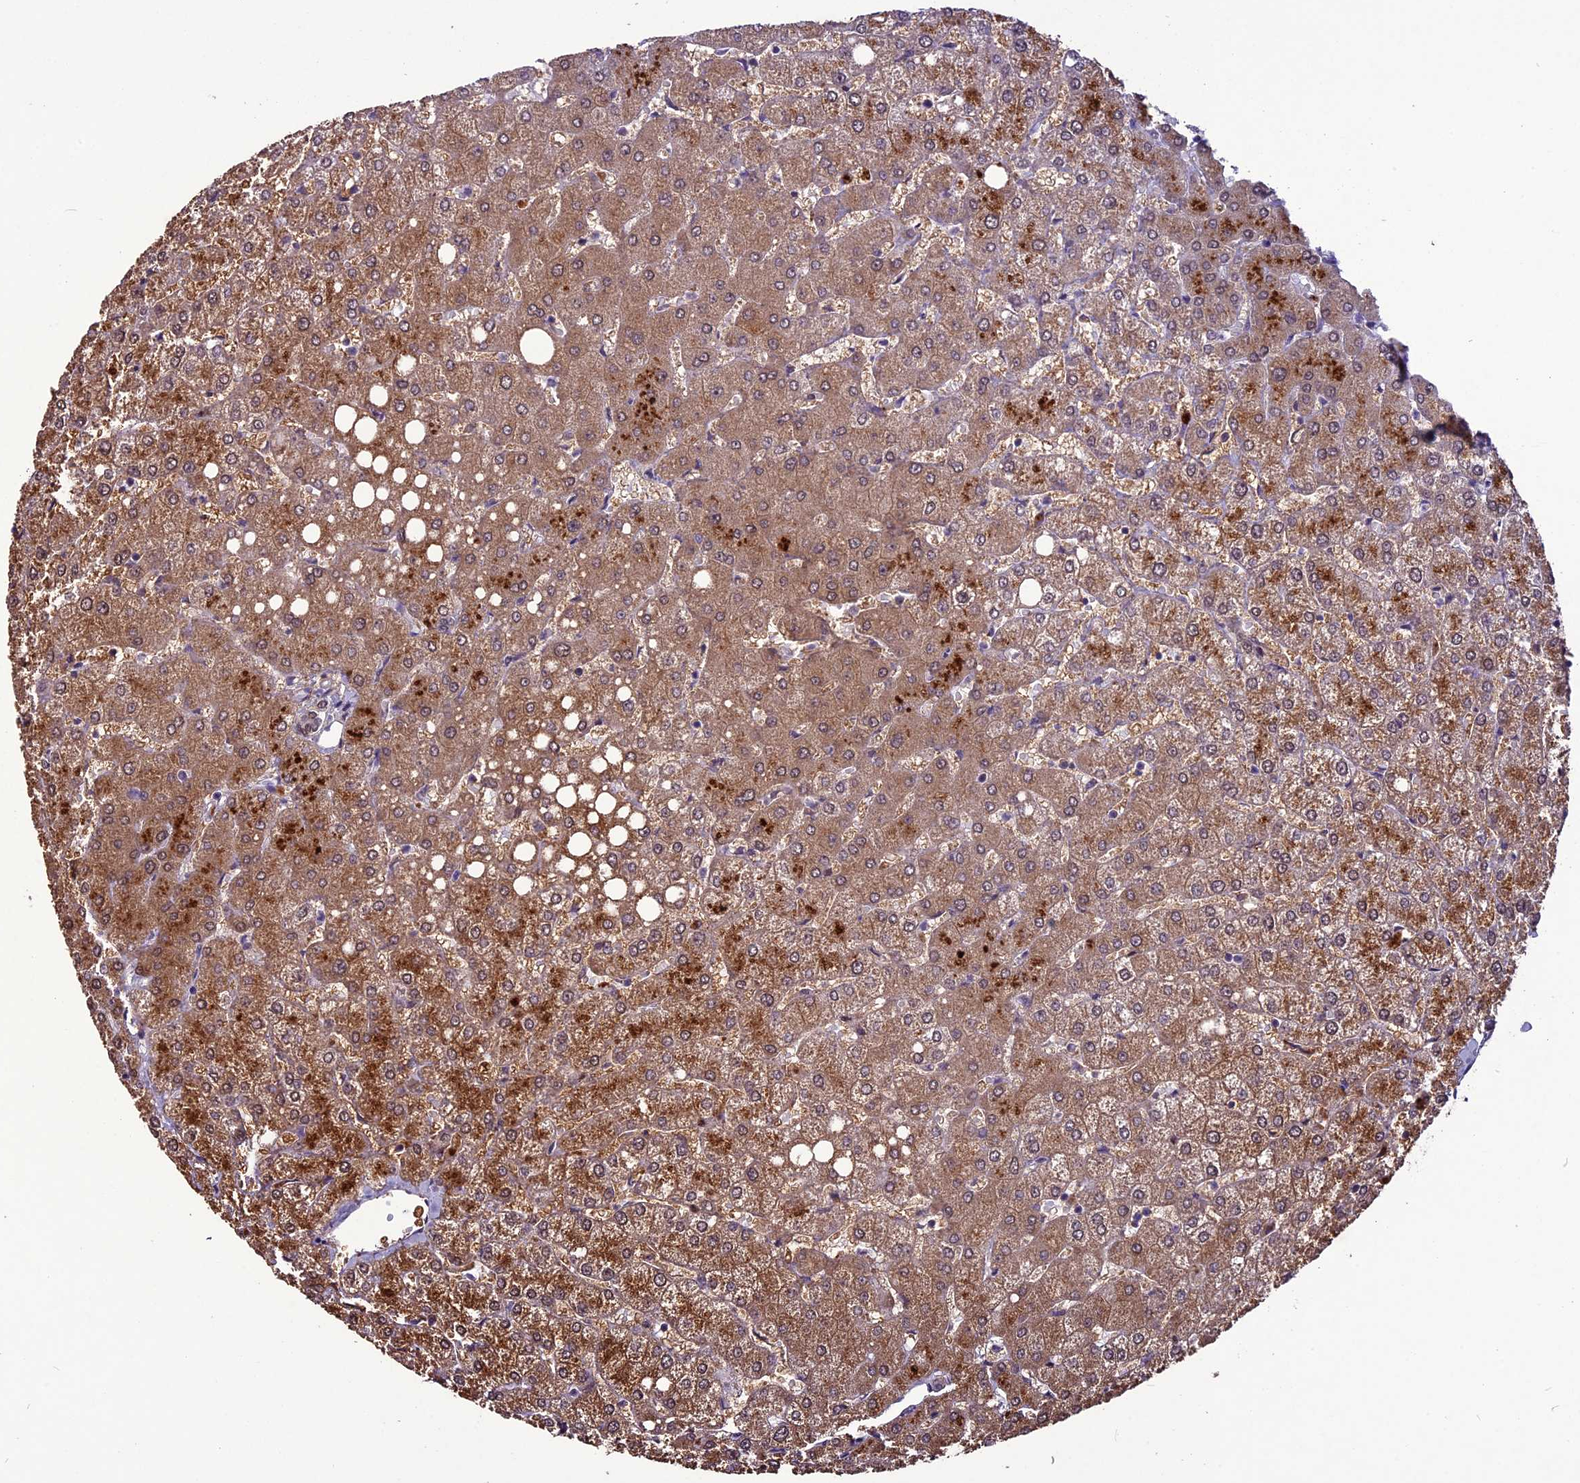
{"staining": {"intensity": "weak", "quantity": "<25%", "location": "nuclear"}, "tissue": "liver", "cell_type": "Cholangiocytes", "image_type": "normal", "snomed": [{"axis": "morphology", "description": "Normal tissue, NOS"}, {"axis": "topography", "description": "Liver"}], "caption": "This photomicrograph is of normal liver stained with immunohistochemistry to label a protein in brown with the nuclei are counter-stained blue. There is no positivity in cholangiocytes.", "gene": "C3orf70", "patient": {"sex": "female", "age": 54}}